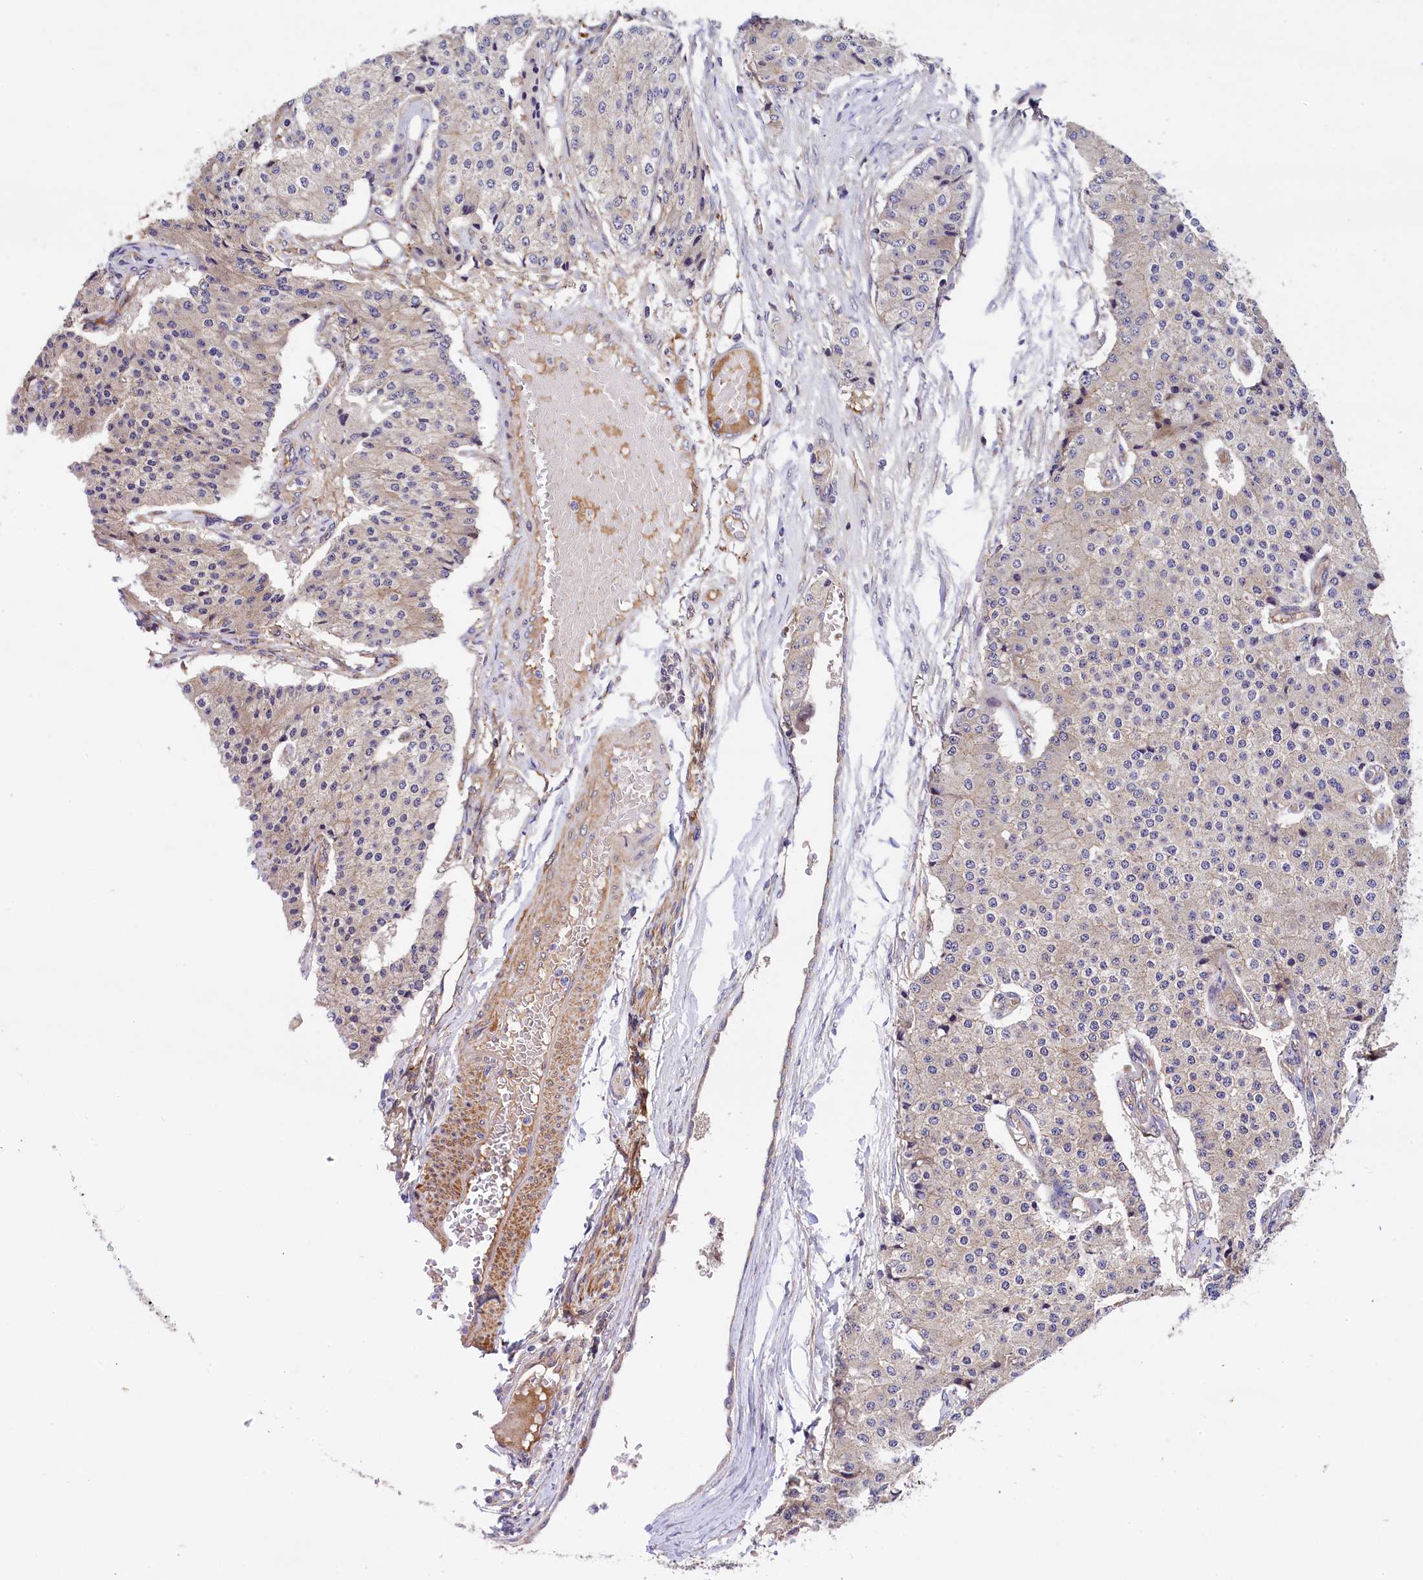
{"staining": {"intensity": "negative", "quantity": "none", "location": "none"}, "tissue": "carcinoid", "cell_type": "Tumor cells", "image_type": "cancer", "snomed": [{"axis": "morphology", "description": "Carcinoid, malignant, NOS"}, {"axis": "topography", "description": "Colon"}], "caption": "Carcinoid was stained to show a protein in brown. There is no significant positivity in tumor cells.", "gene": "ARL14EP", "patient": {"sex": "female", "age": 52}}